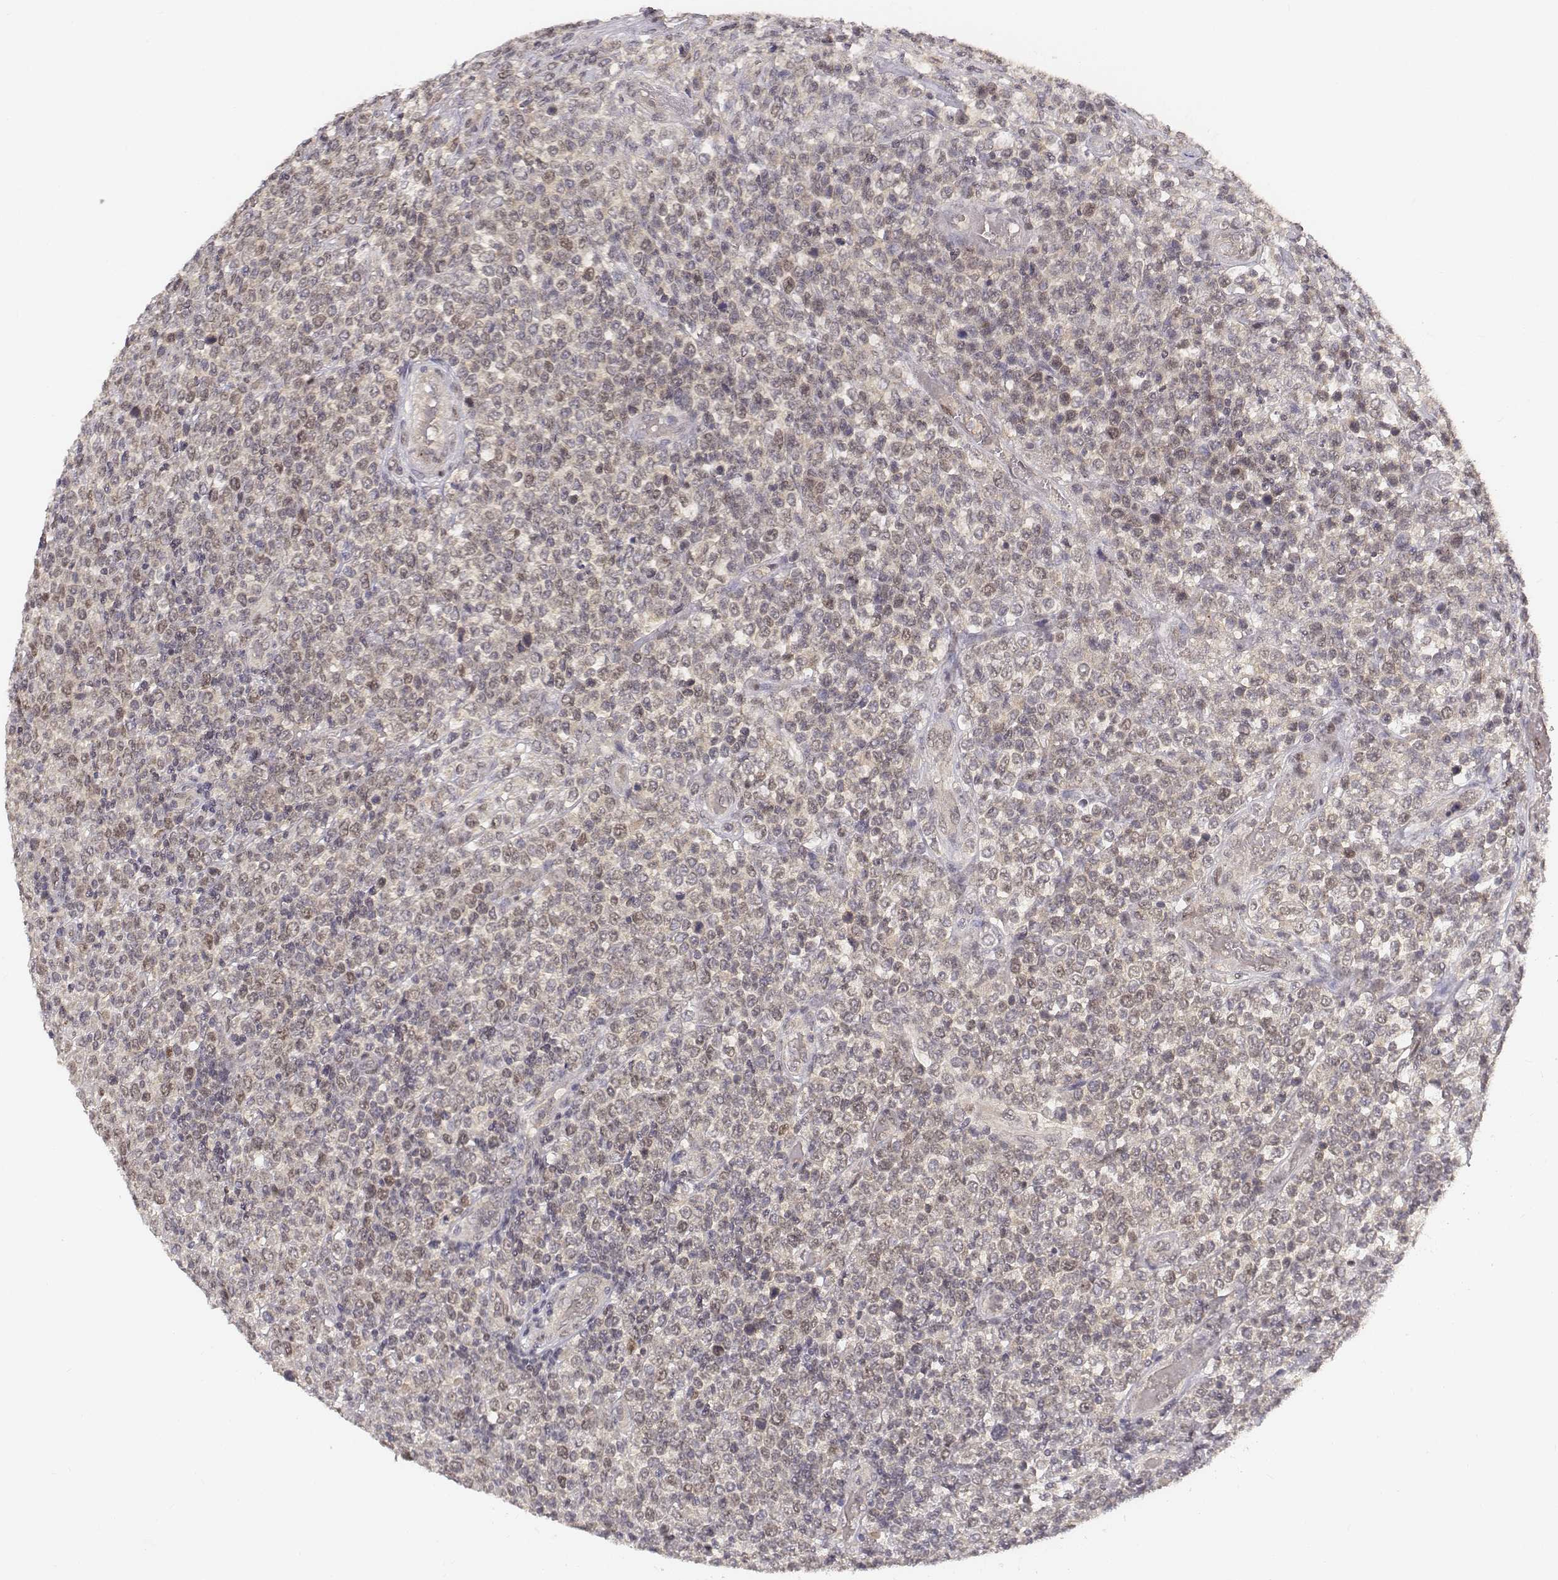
{"staining": {"intensity": "weak", "quantity": "<25%", "location": "nuclear"}, "tissue": "lymphoma", "cell_type": "Tumor cells", "image_type": "cancer", "snomed": [{"axis": "morphology", "description": "Malignant lymphoma, non-Hodgkin's type, High grade"}, {"axis": "topography", "description": "Soft tissue"}], "caption": "High magnification brightfield microscopy of lymphoma stained with DAB (3,3'-diaminobenzidine) (brown) and counterstained with hematoxylin (blue): tumor cells show no significant expression. (DAB immunohistochemistry, high magnification).", "gene": "FANCD2", "patient": {"sex": "female", "age": 56}}